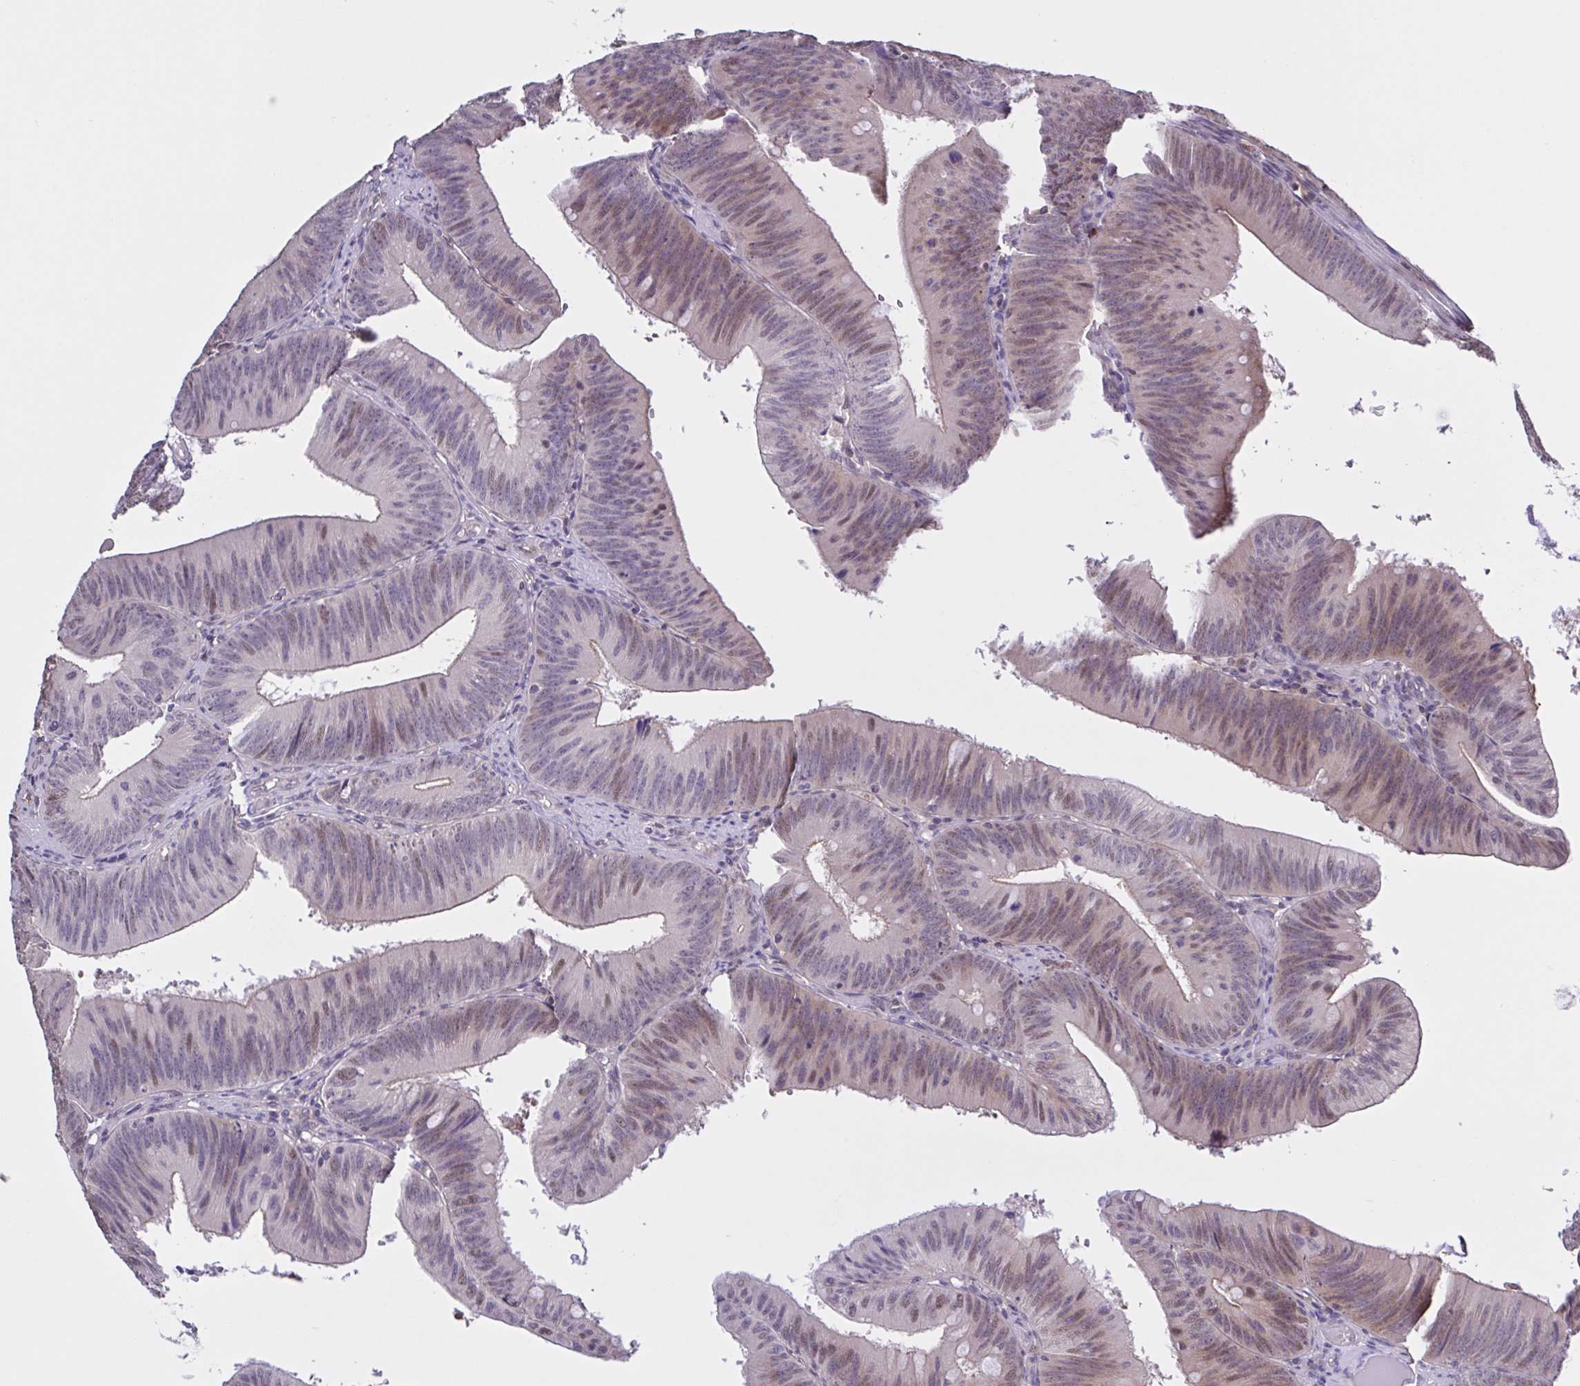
{"staining": {"intensity": "moderate", "quantity": "25%-75%", "location": "cytoplasmic/membranous,nuclear"}, "tissue": "colorectal cancer", "cell_type": "Tumor cells", "image_type": "cancer", "snomed": [{"axis": "morphology", "description": "Adenocarcinoma, NOS"}, {"axis": "topography", "description": "Colon"}], "caption": "This is an image of IHC staining of colorectal adenocarcinoma, which shows moderate positivity in the cytoplasmic/membranous and nuclear of tumor cells.", "gene": "MRGPRX2", "patient": {"sex": "male", "age": 84}}